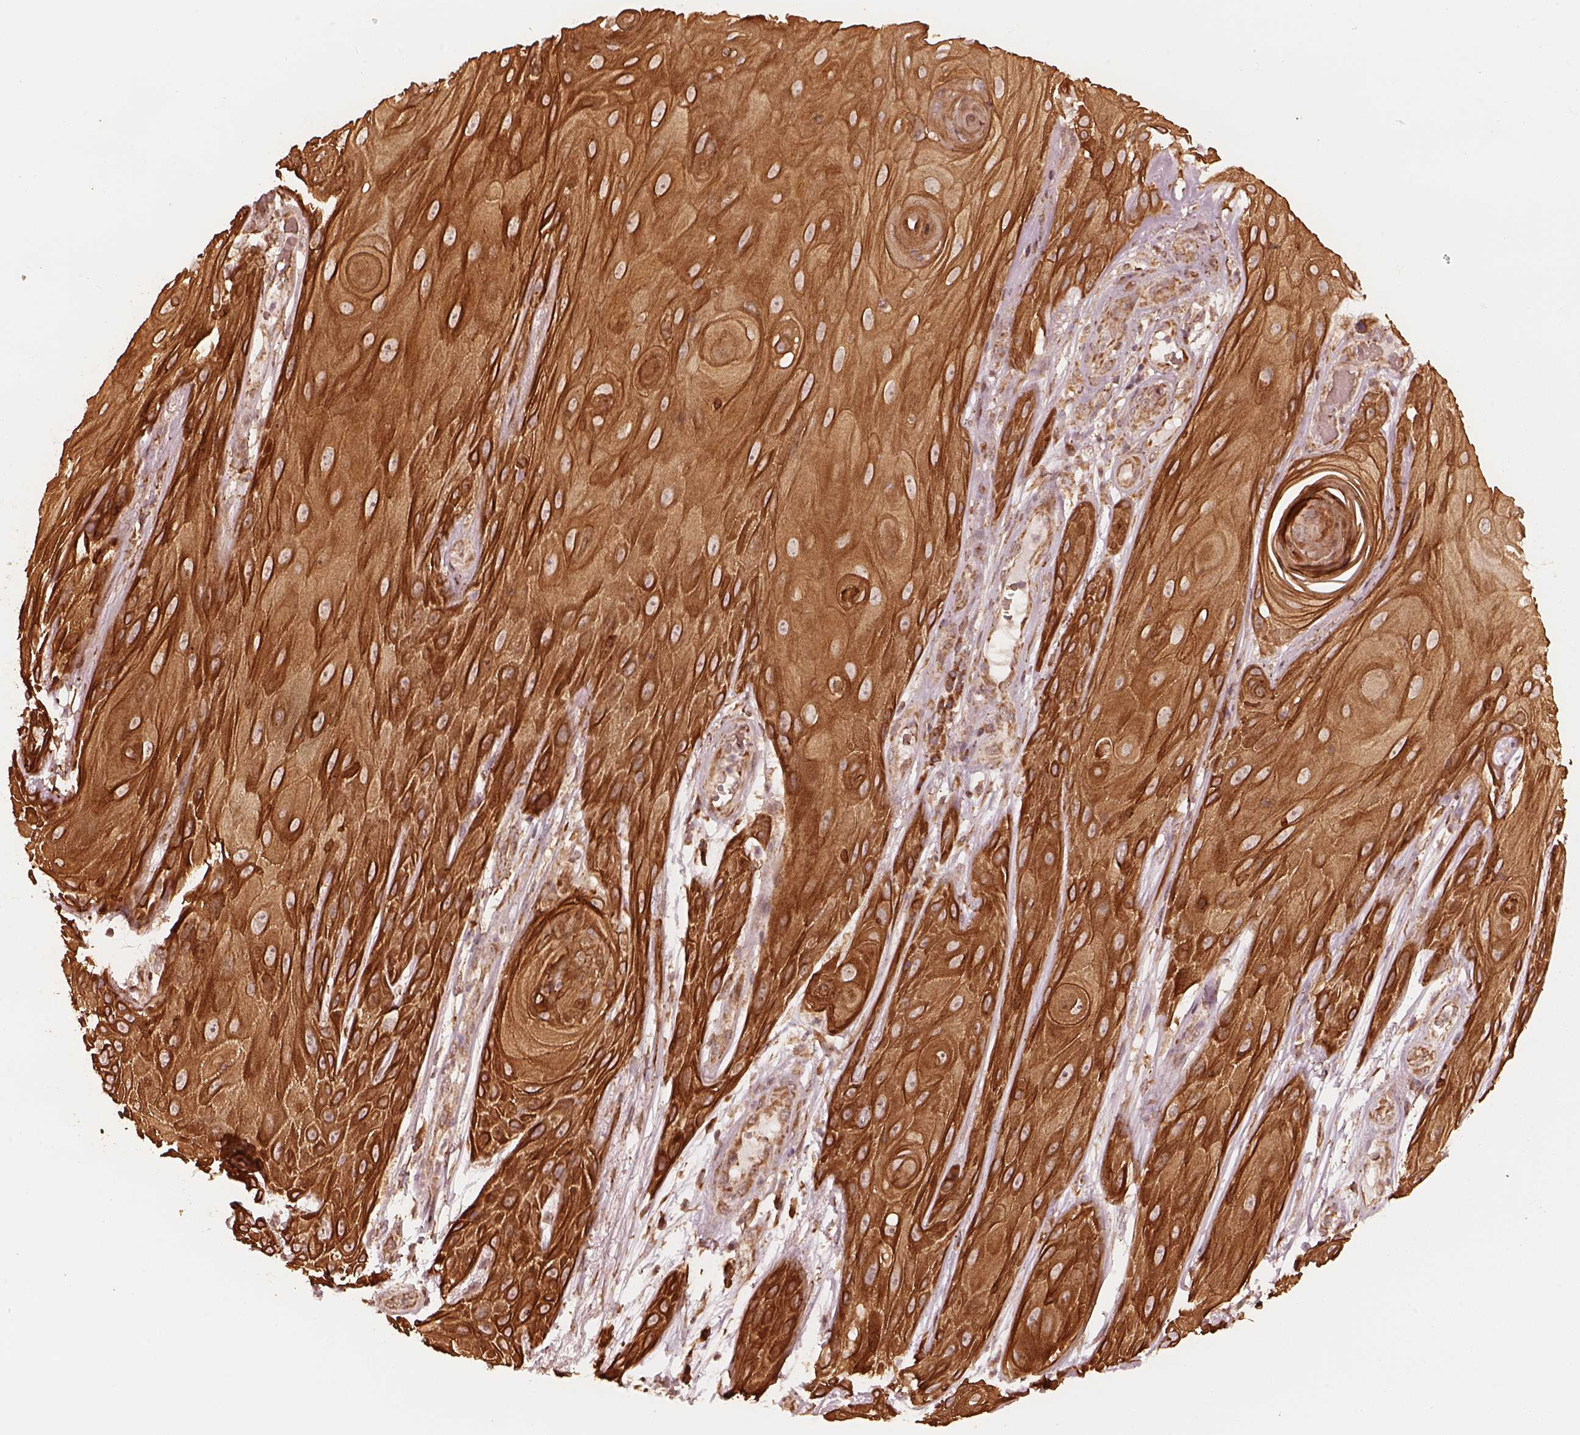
{"staining": {"intensity": "strong", "quantity": ">75%", "location": "cytoplasmic/membranous"}, "tissue": "skin cancer", "cell_type": "Tumor cells", "image_type": "cancer", "snomed": [{"axis": "morphology", "description": "Squamous cell carcinoma, NOS"}, {"axis": "topography", "description": "Skin"}], "caption": "A micrograph of human skin squamous cell carcinoma stained for a protein demonstrates strong cytoplasmic/membranous brown staining in tumor cells.", "gene": "DNAJC25", "patient": {"sex": "male", "age": 62}}